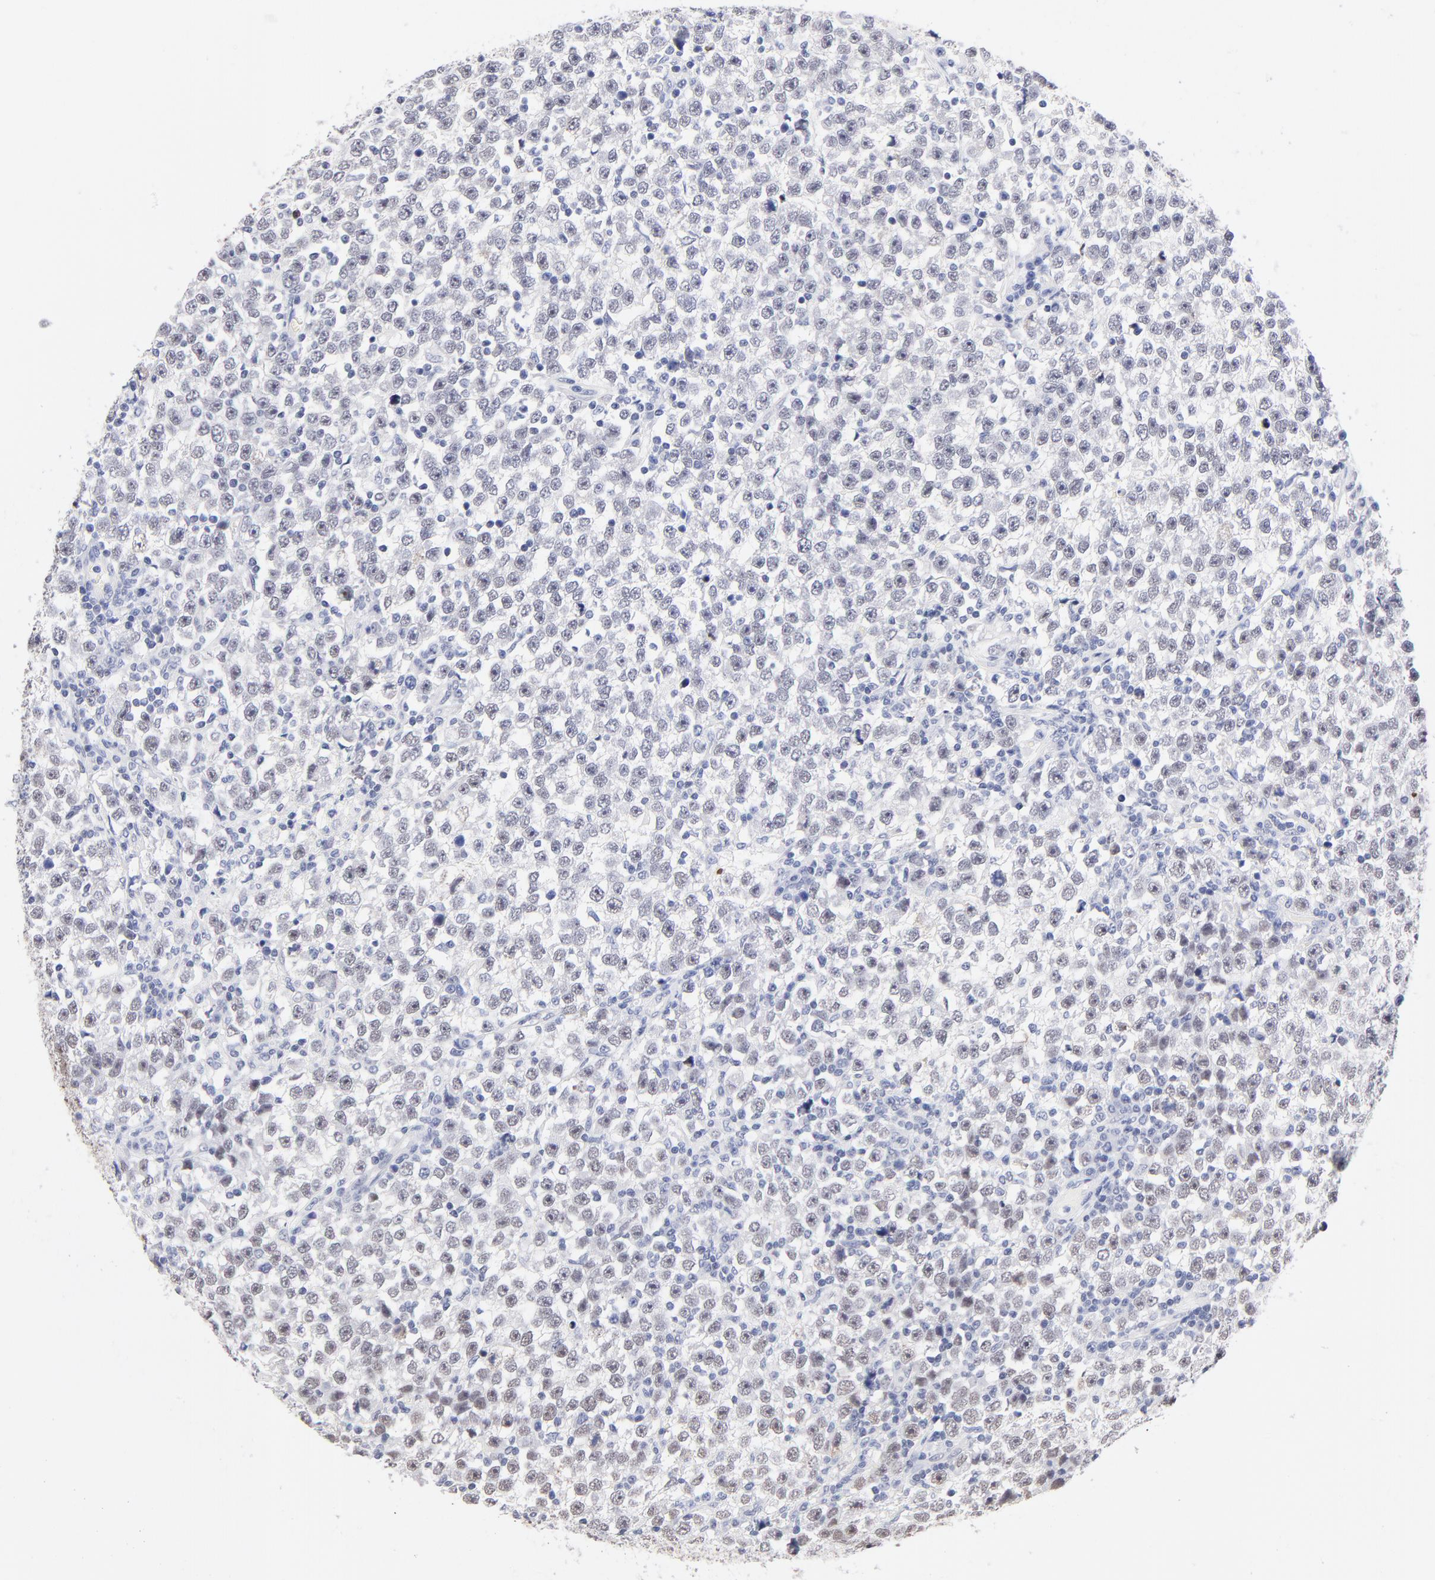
{"staining": {"intensity": "negative", "quantity": "none", "location": "none"}, "tissue": "testis cancer", "cell_type": "Tumor cells", "image_type": "cancer", "snomed": [{"axis": "morphology", "description": "Seminoma, NOS"}, {"axis": "topography", "description": "Testis"}], "caption": "This is an immunohistochemistry photomicrograph of testis cancer. There is no staining in tumor cells.", "gene": "ZNF74", "patient": {"sex": "male", "age": 43}}